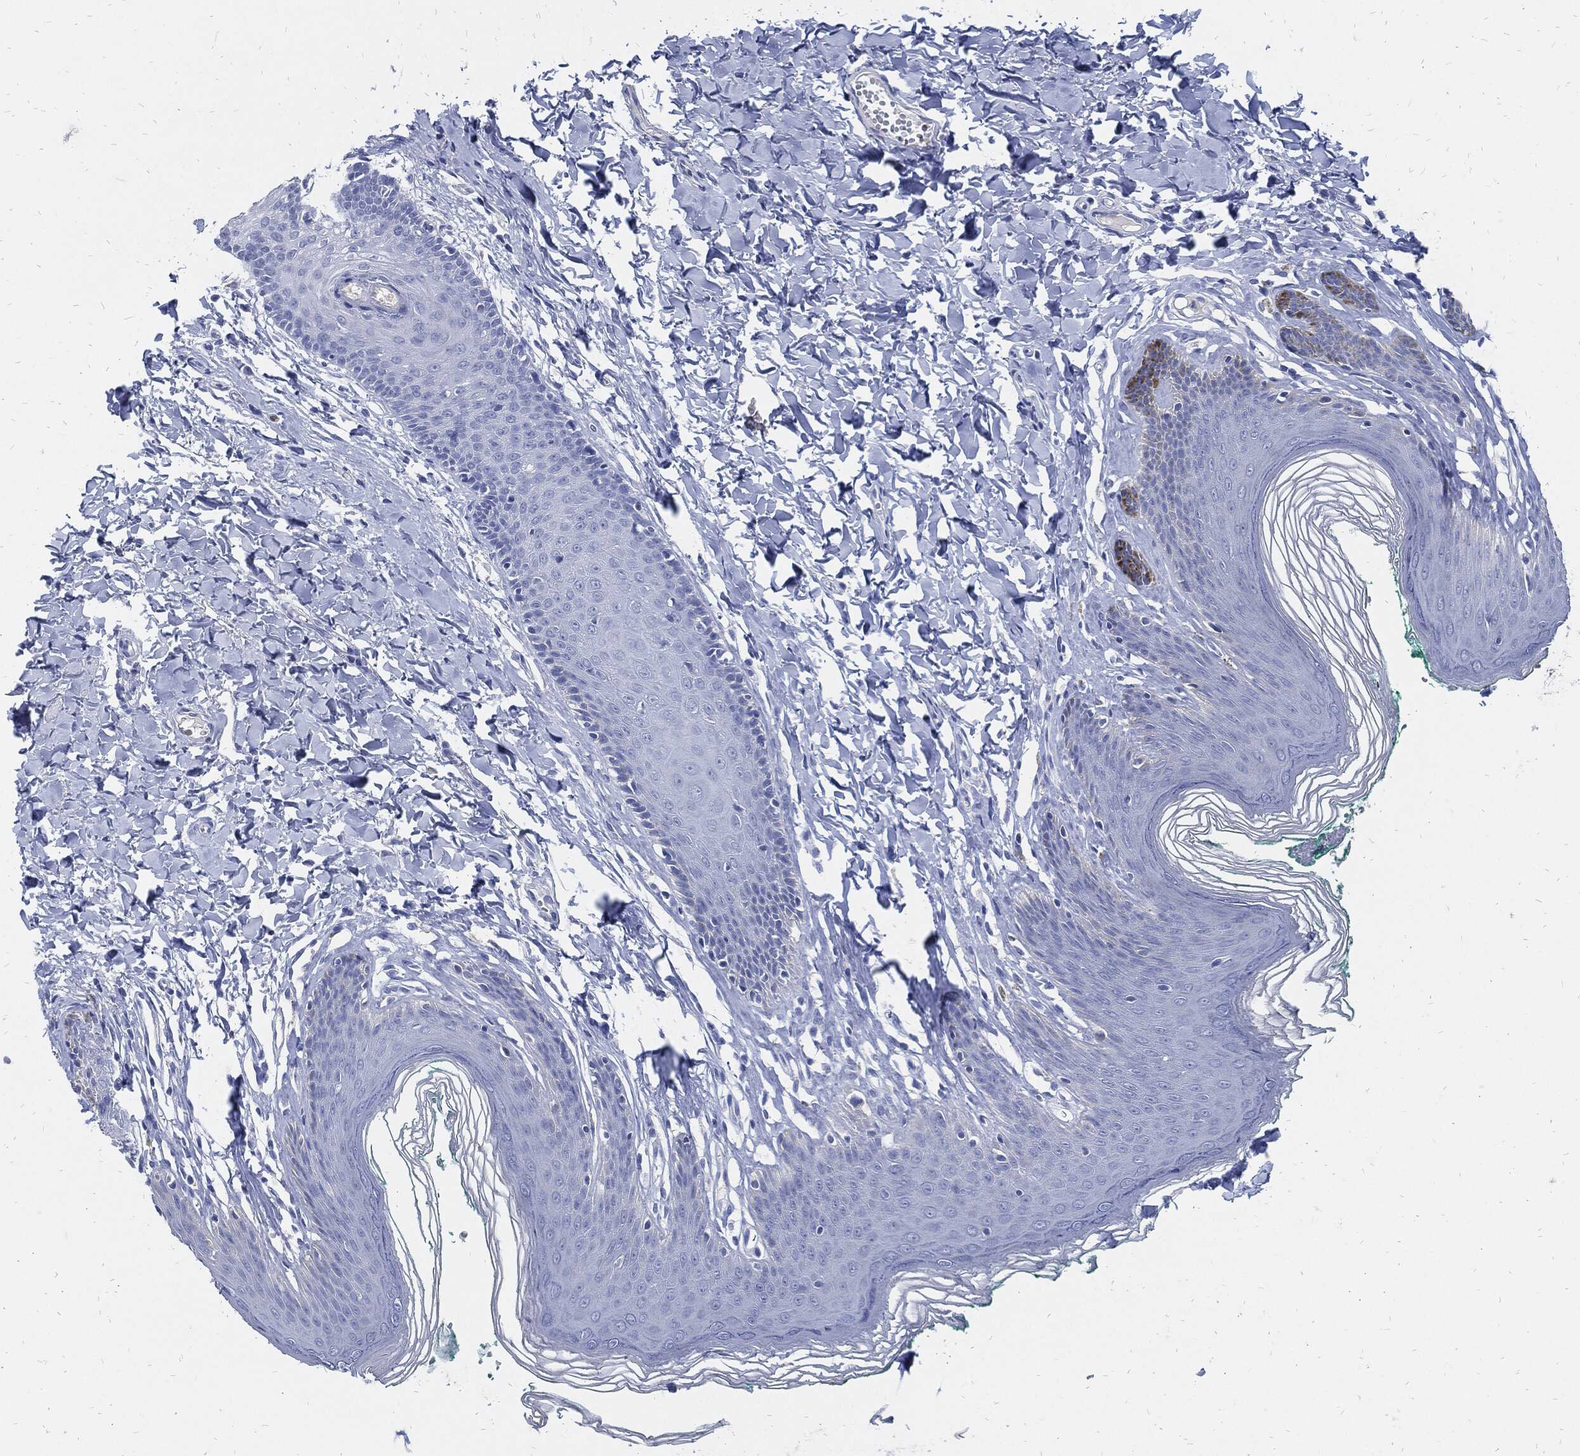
{"staining": {"intensity": "negative", "quantity": "none", "location": "none"}, "tissue": "skin", "cell_type": "Epidermal cells", "image_type": "normal", "snomed": [{"axis": "morphology", "description": "Normal tissue, NOS"}, {"axis": "topography", "description": "Vulva"}], "caption": "Epidermal cells show no significant positivity in unremarkable skin. Brightfield microscopy of IHC stained with DAB (3,3'-diaminobenzidine) (brown) and hematoxylin (blue), captured at high magnification.", "gene": "FABP4", "patient": {"sex": "female", "age": 66}}